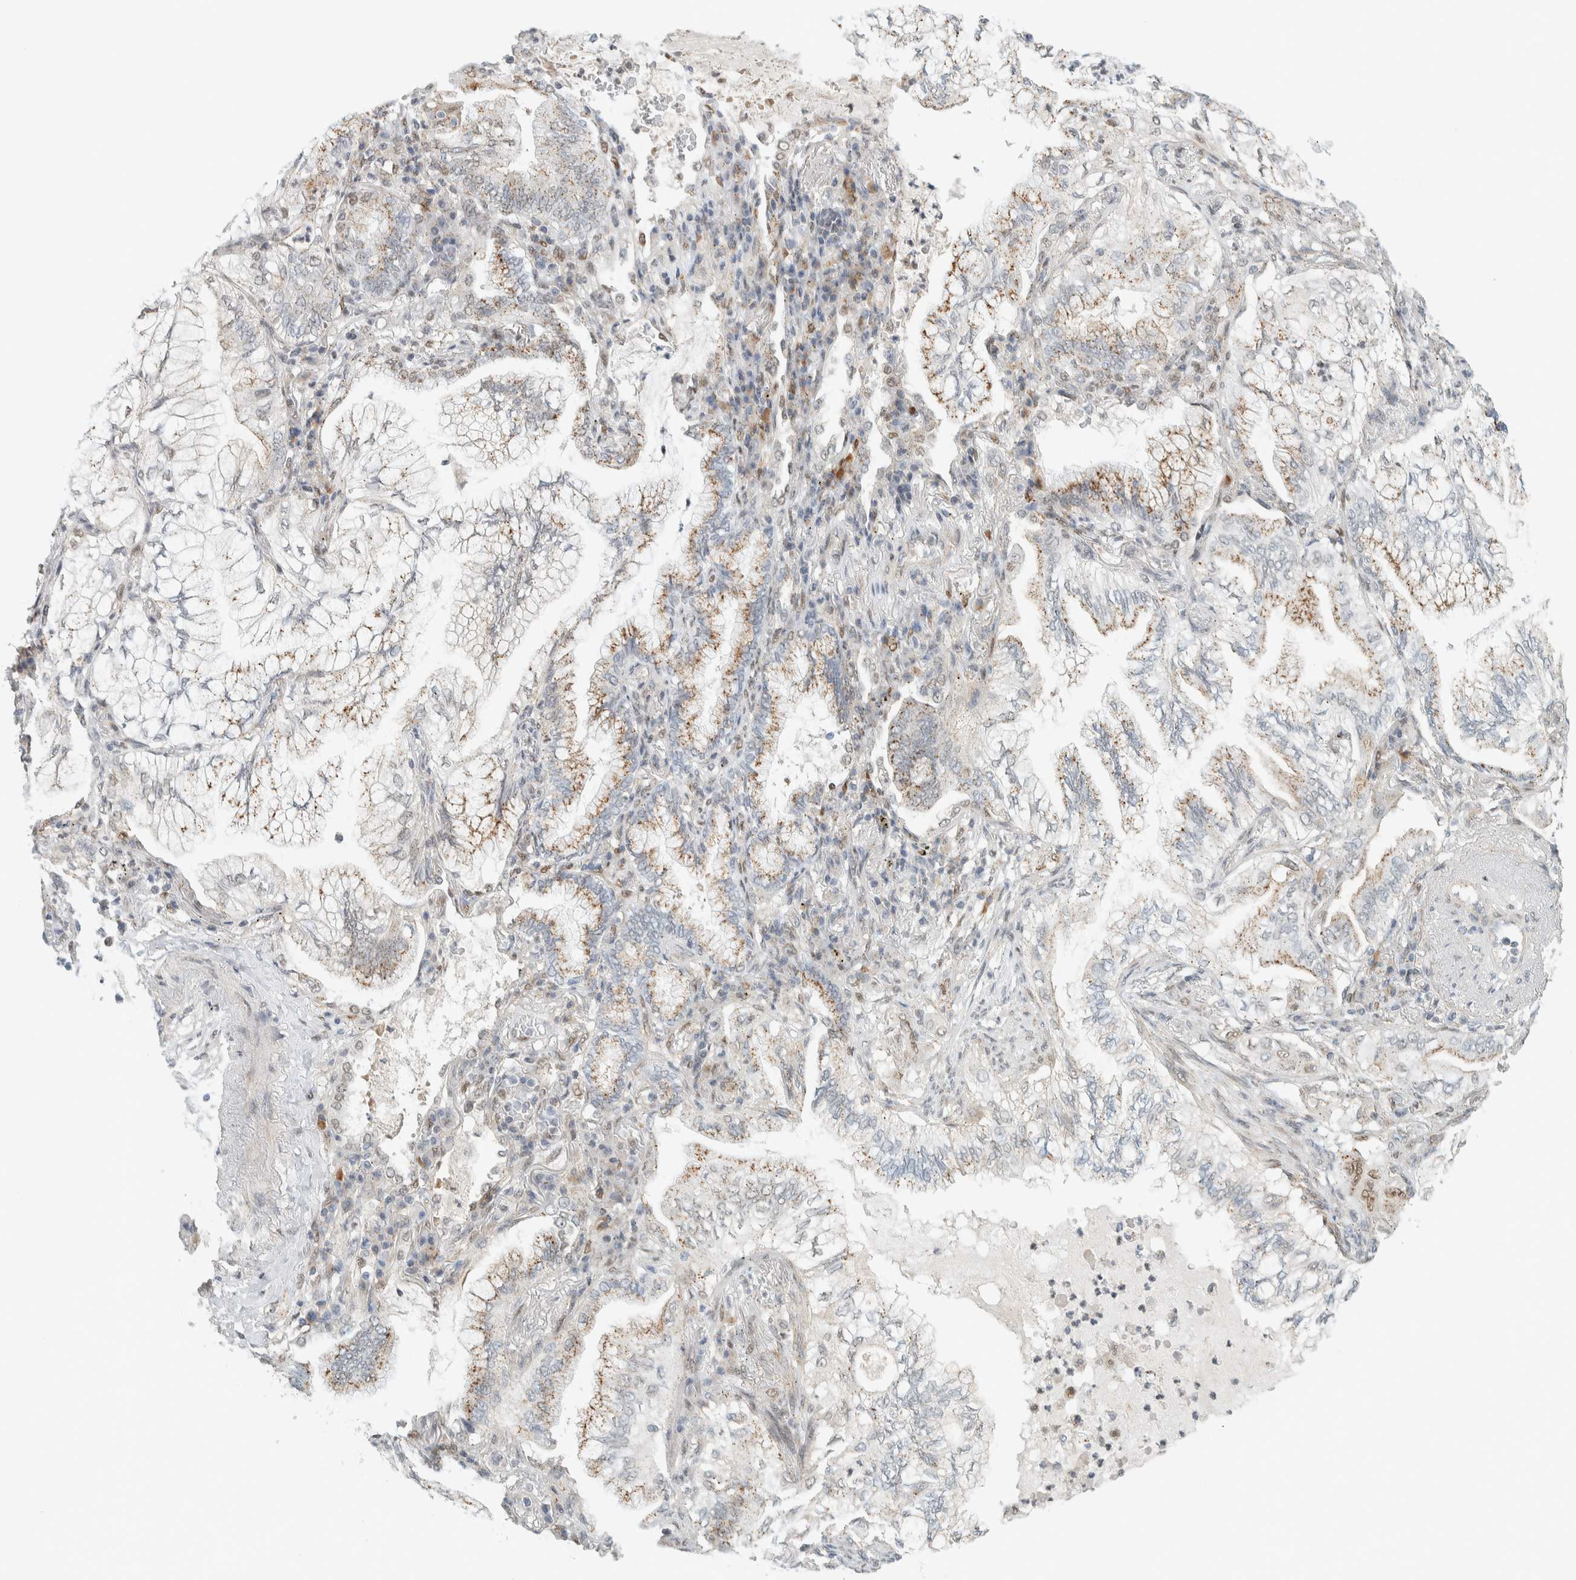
{"staining": {"intensity": "moderate", "quantity": "25%-75%", "location": "cytoplasmic/membranous"}, "tissue": "lung cancer", "cell_type": "Tumor cells", "image_type": "cancer", "snomed": [{"axis": "morphology", "description": "Adenocarcinoma, NOS"}, {"axis": "topography", "description": "Lung"}], "caption": "High-magnification brightfield microscopy of lung cancer stained with DAB (3,3'-diaminobenzidine) (brown) and counterstained with hematoxylin (blue). tumor cells exhibit moderate cytoplasmic/membranous expression is appreciated in approximately25%-75% of cells. The protein of interest is stained brown, and the nuclei are stained in blue (DAB IHC with brightfield microscopy, high magnification).", "gene": "TFE3", "patient": {"sex": "female", "age": 70}}